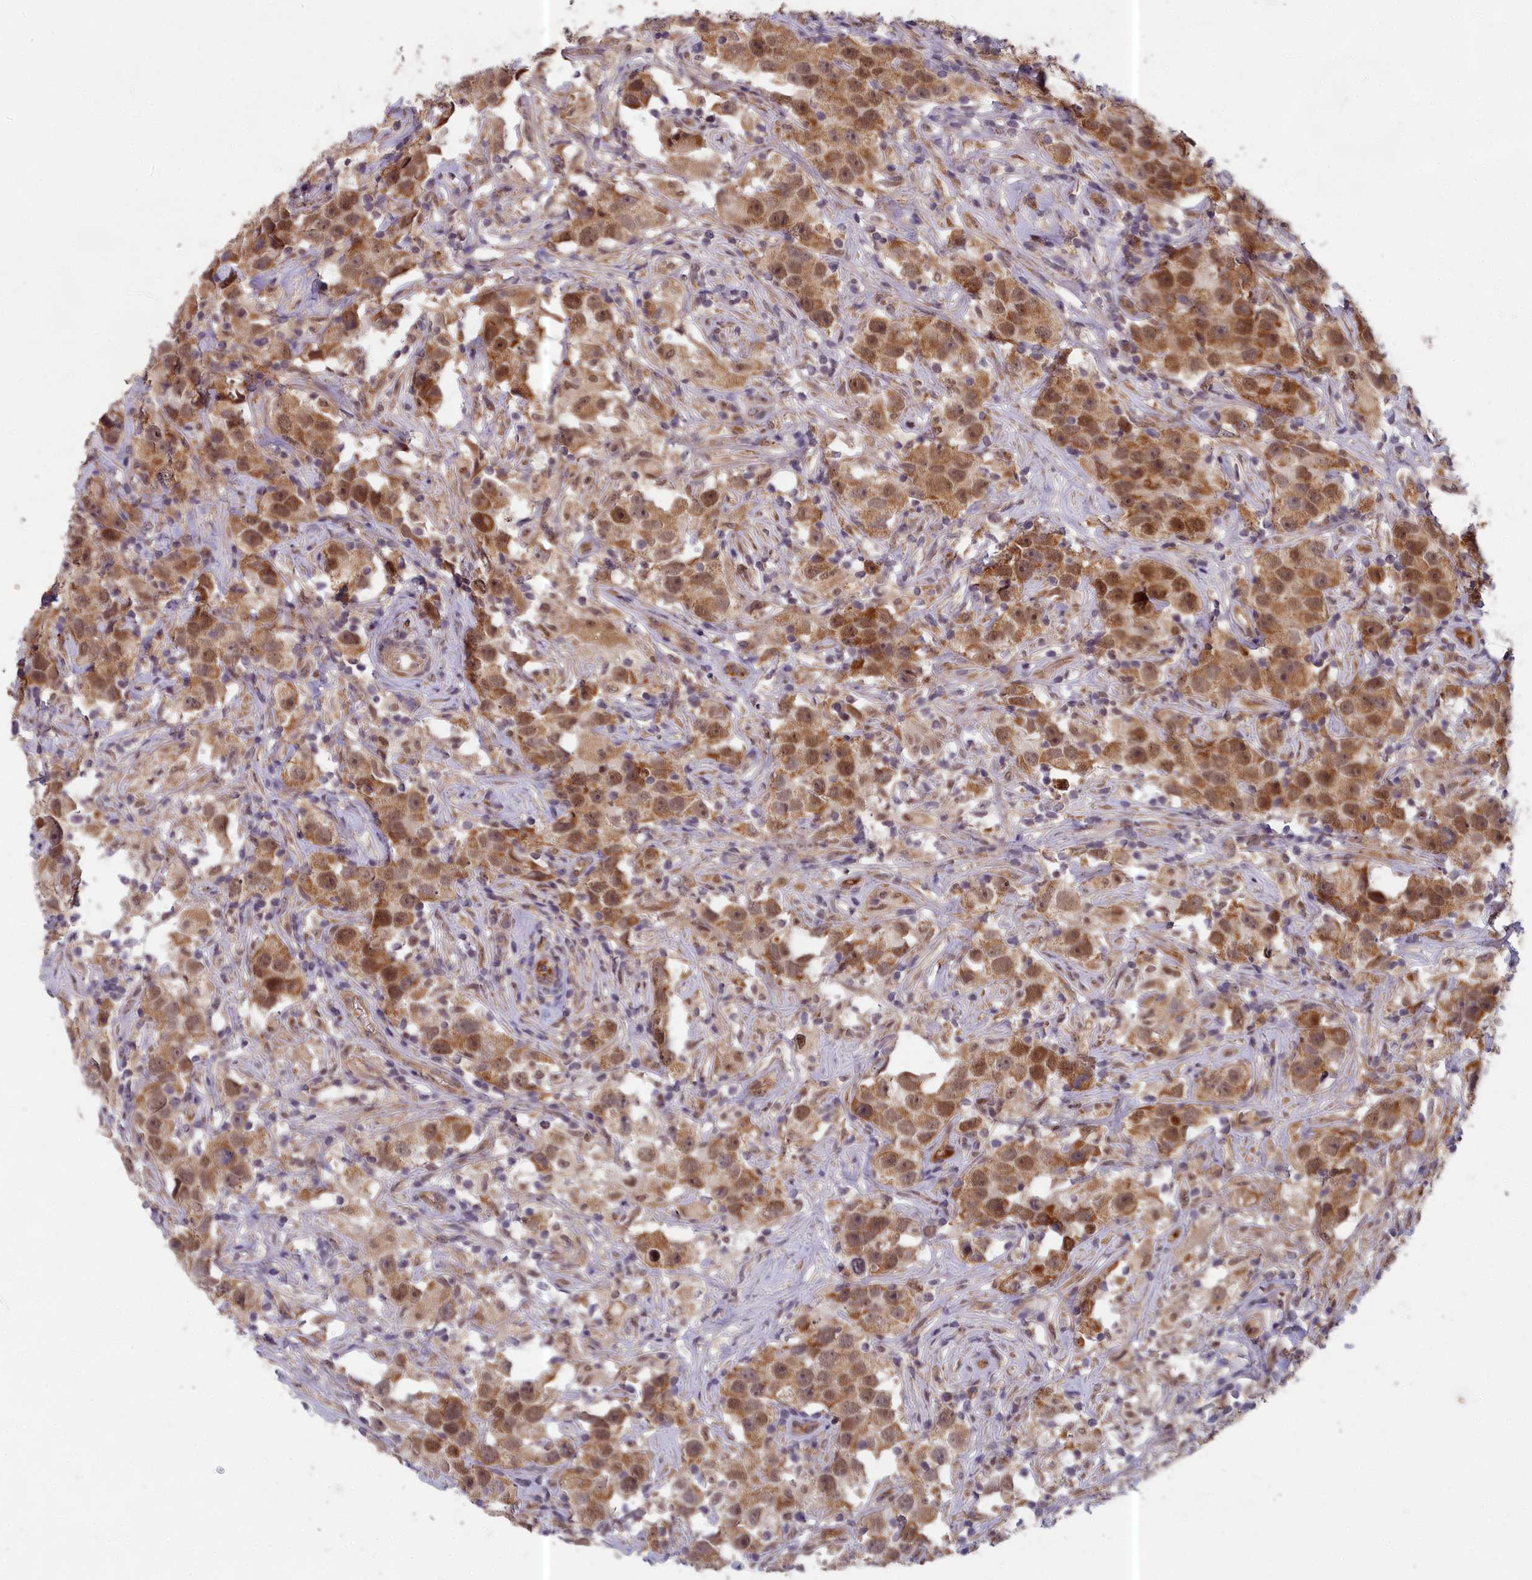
{"staining": {"intensity": "moderate", "quantity": ">75%", "location": "cytoplasmic/membranous,nuclear"}, "tissue": "testis cancer", "cell_type": "Tumor cells", "image_type": "cancer", "snomed": [{"axis": "morphology", "description": "Seminoma, NOS"}, {"axis": "topography", "description": "Testis"}], "caption": "The micrograph demonstrates immunohistochemical staining of testis cancer (seminoma). There is moderate cytoplasmic/membranous and nuclear staining is appreciated in about >75% of tumor cells.", "gene": "EARS2", "patient": {"sex": "male", "age": 49}}